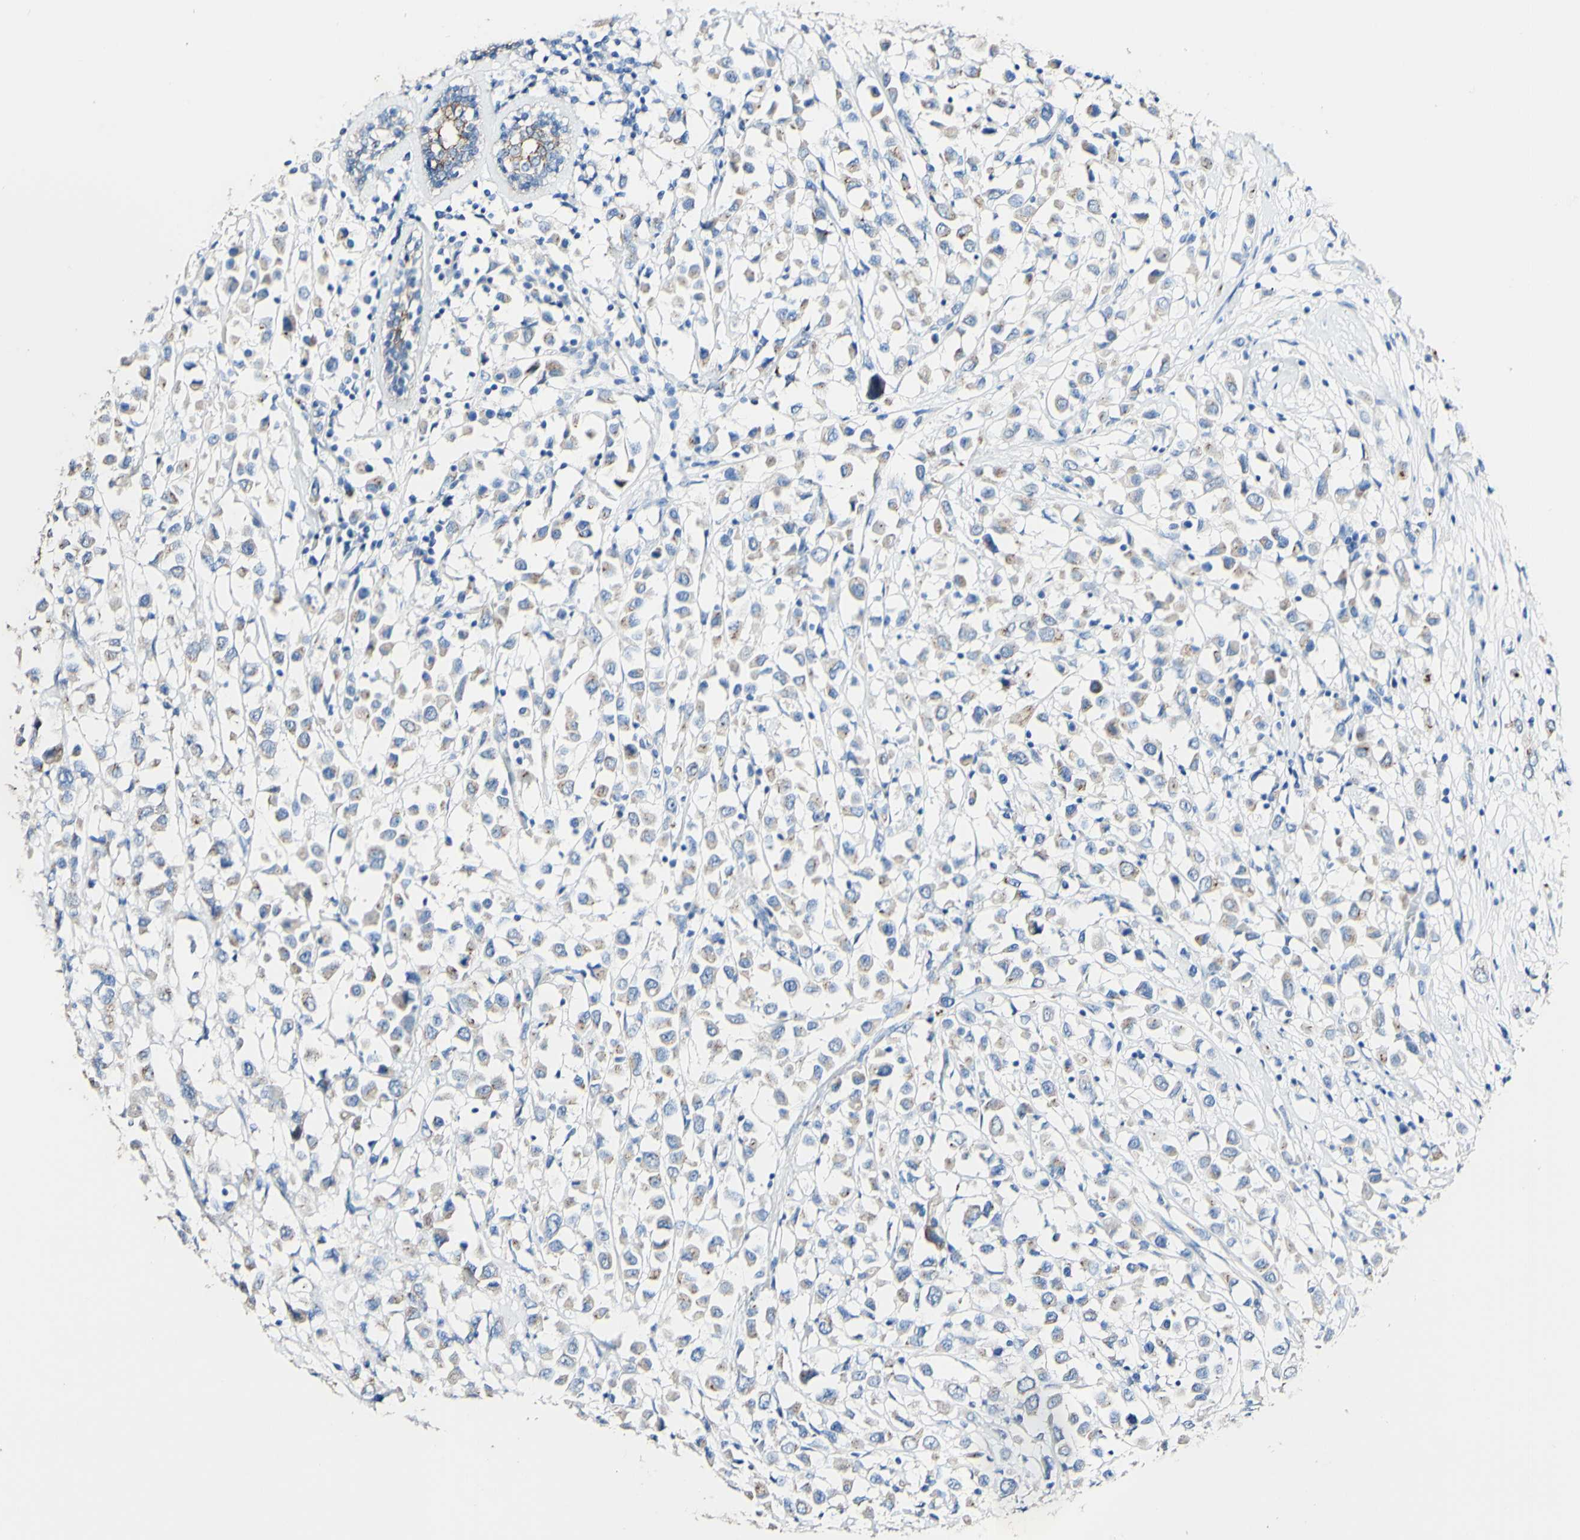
{"staining": {"intensity": "moderate", "quantity": "<25%", "location": "cytoplasmic/membranous"}, "tissue": "breast cancer", "cell_type": "Tumor cells", "image_type": "cancer", "snomed": [{"axis": "morphology", "description": "Duct carcinoma"}, {"axis": "topography", "description": "Breast"}], "caption": "Tumor cells reveal moderate cytoplasmic/membranous positivity in about <25% of cells in infiltrating ductal carcinoma (breast). (brown staining indicates protein expression, while blue staining denotes nuclei).", "gene": "DSC2", "patient": {"sex": "female", "age": 61}}